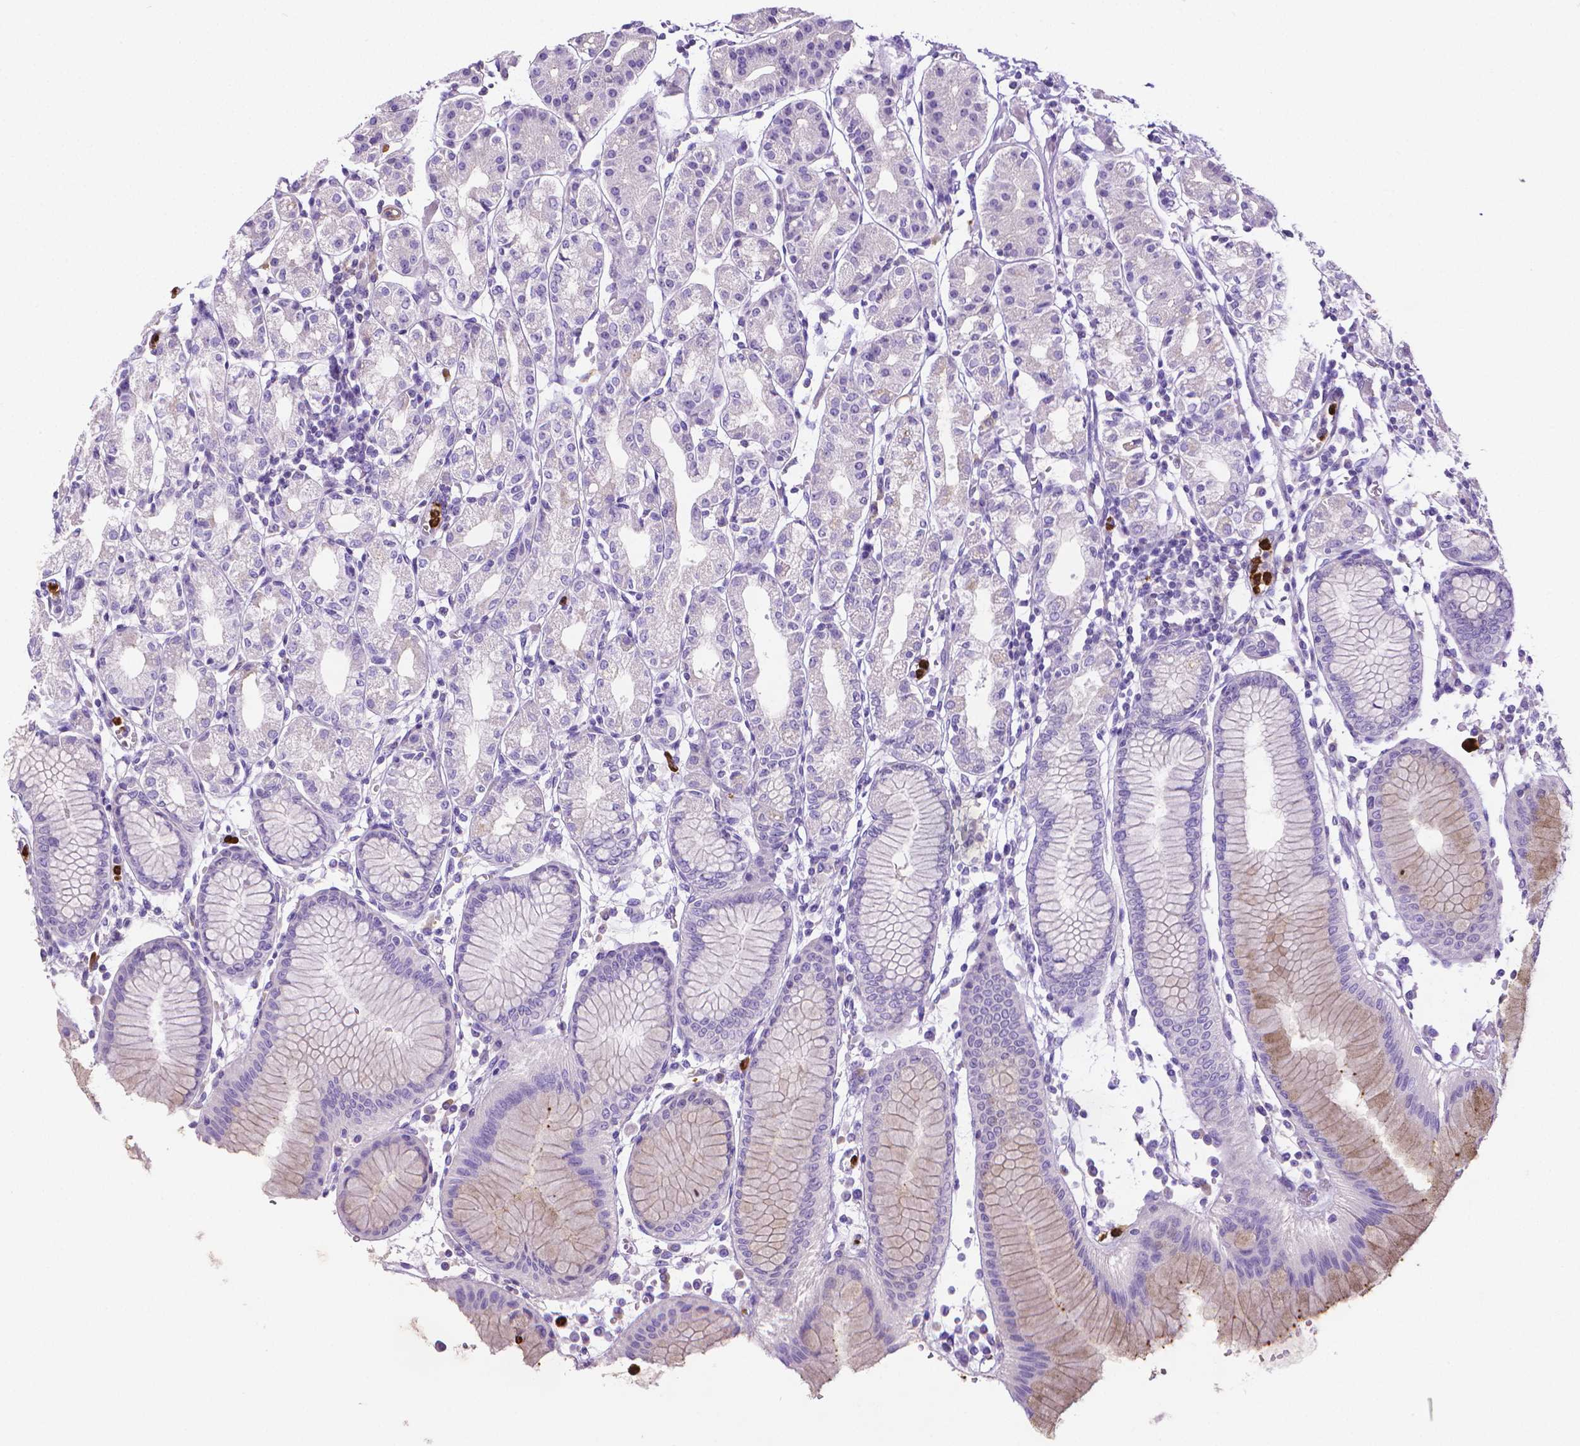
{"staining": {"intensity": "negative", "quantity": "none", "location": "none"}, "tissue": "stomach", "cell_type": "Glandular cells", "image_type": "normal", "snomed": [{"axis": "morphology", "description": "Normal tissue, NOS"}, {"axis": "topography", "description": "Skeletal muscle"}, {"axis": "topography", "description": "Stomach"}], "caption": "Glandular cells are negative for protein expression in benign human stomach. (DAB immunohistochemistry visualized using brightfield microscopy, high magnification).", "gene": "MMP9", "patient": {"sex": "female", "age": 57}}